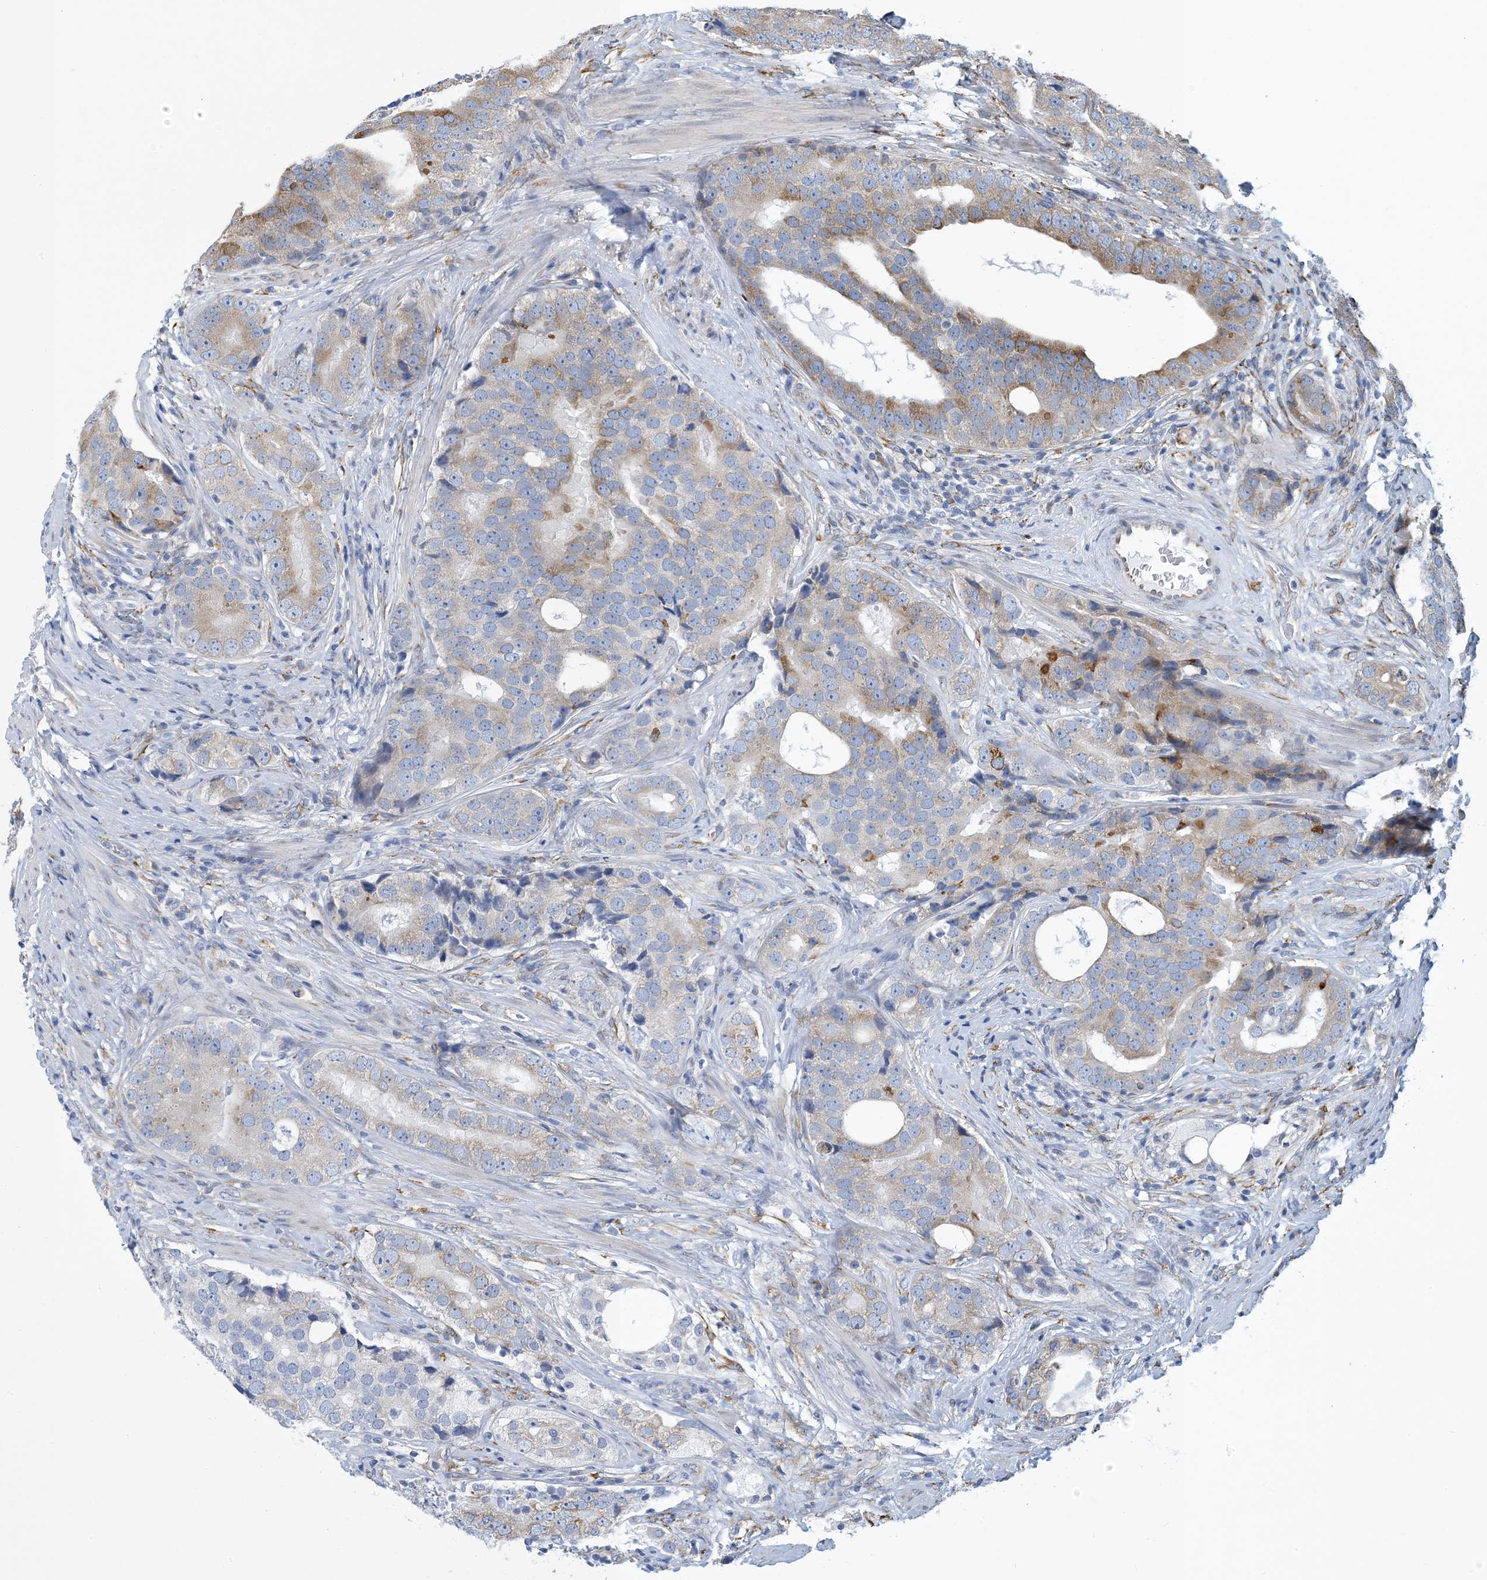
{"staining": {"intensity": "moderate", "quantity": "<25%", "location": "cytoplasmic/membranous"}, "tissue": "prostate cancer", "cell_type": "Tumor cells", "image_type": "cancer", "snomed": [{"axis": "morphology", "description": "Adenocarcinoma, High grade"}, {"axis": "topography", "description": "Prostate"}], "caption": "IHC image of prostate cancer stained for a protein (brown), which demonstrates low levels of moderate cytoplasmic/membranous staining in about <25% of tumor cells.", "gene": "CCDC14", "patient": {"sex": "male", "age": 56}}